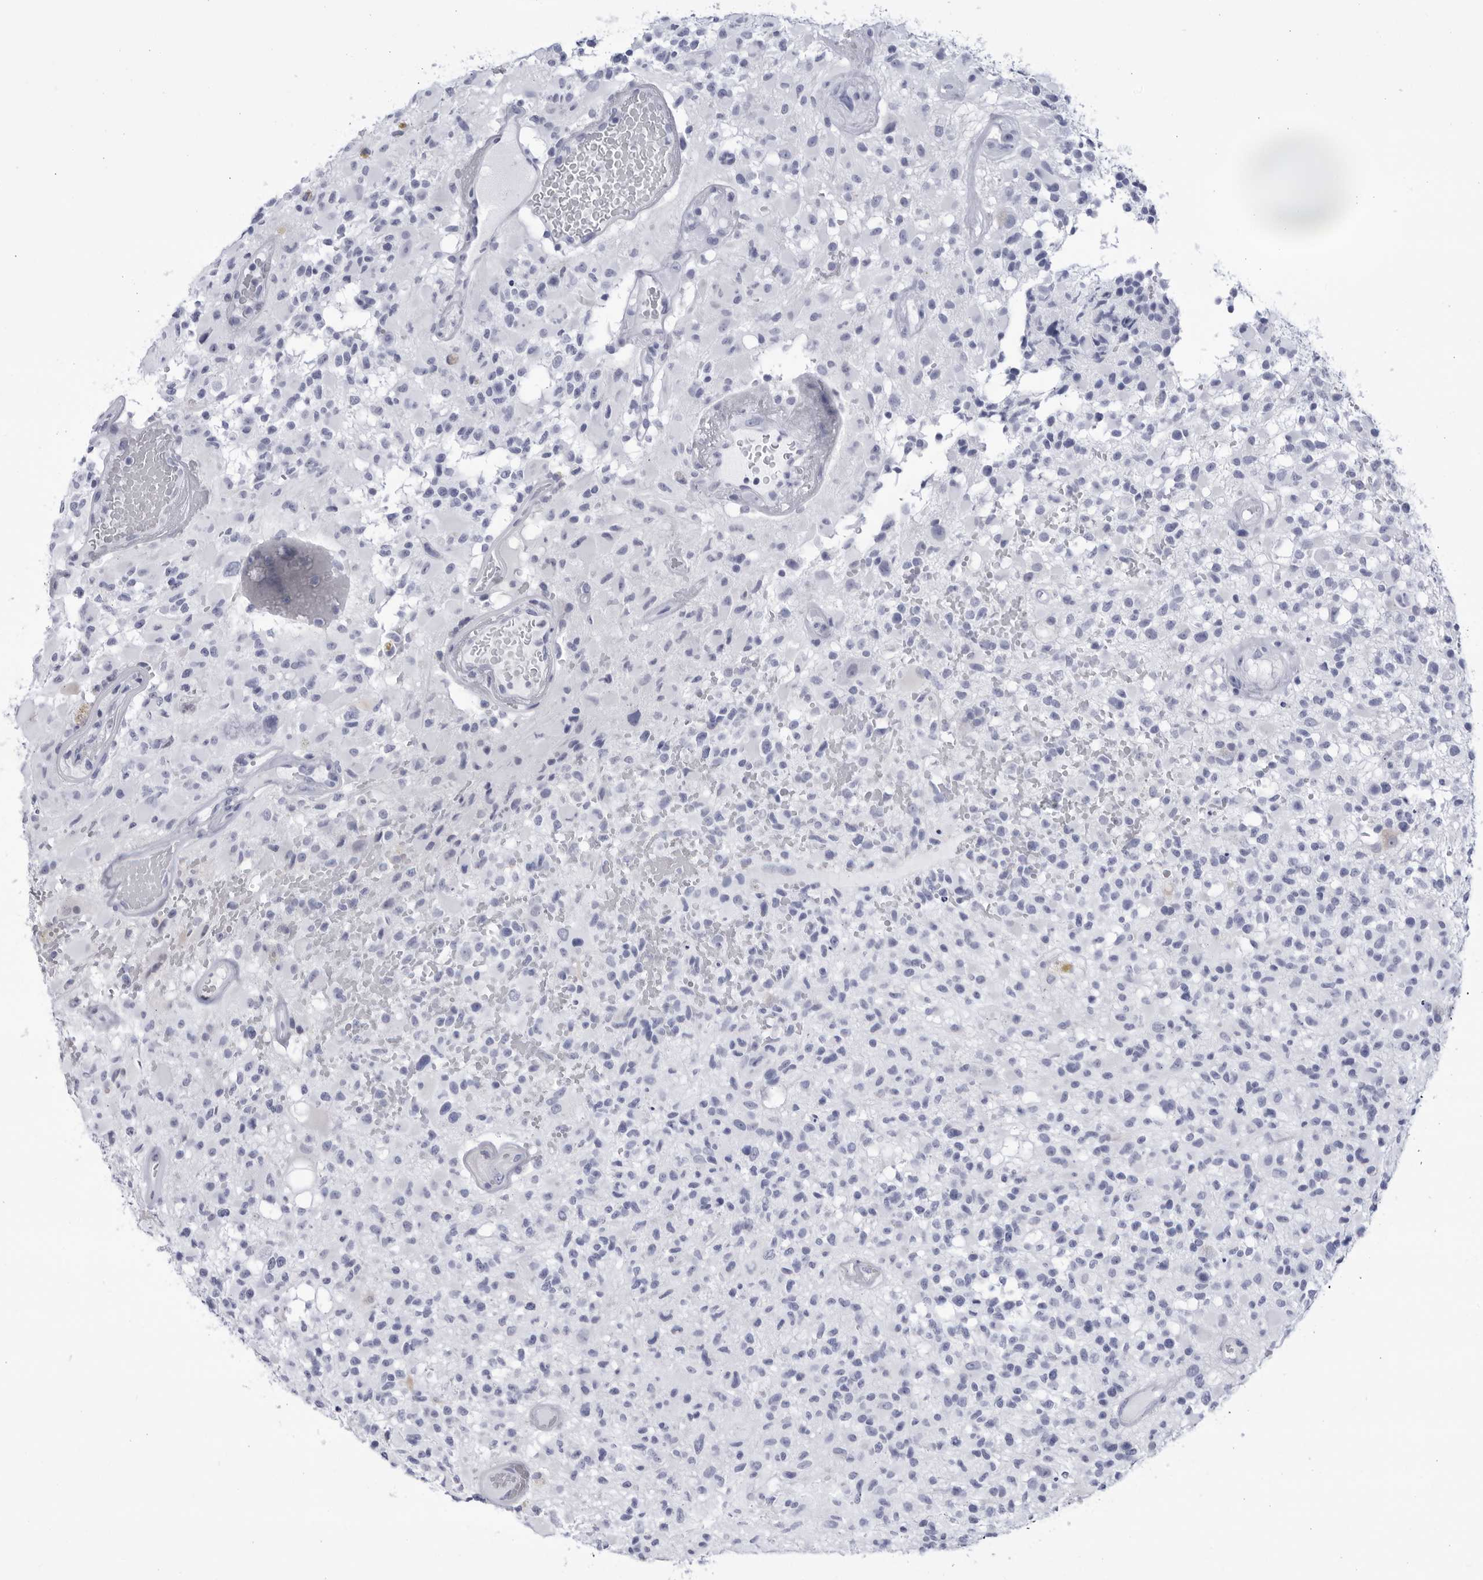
{"staining": {"intensity": "negative", "quantity": "none", "location": "none"}, "tissue": "glioma", "cell_type": "Tumor cells", "image_type": "cancer", "snomed": [{"axis": "morphology", "description": "Glioma, malignant, High grade"}, {"axis": "morphology", "description": "Glioblastoma, NOS"}, {"axis": "topography", "description": "Brain"}], "caption": "Protein analysis of malignant glioma (high-grade) exhibits no significant expression in tumor cells.", "gene": "CCDC181", "patient": {"sex": "male", "age": 60}}